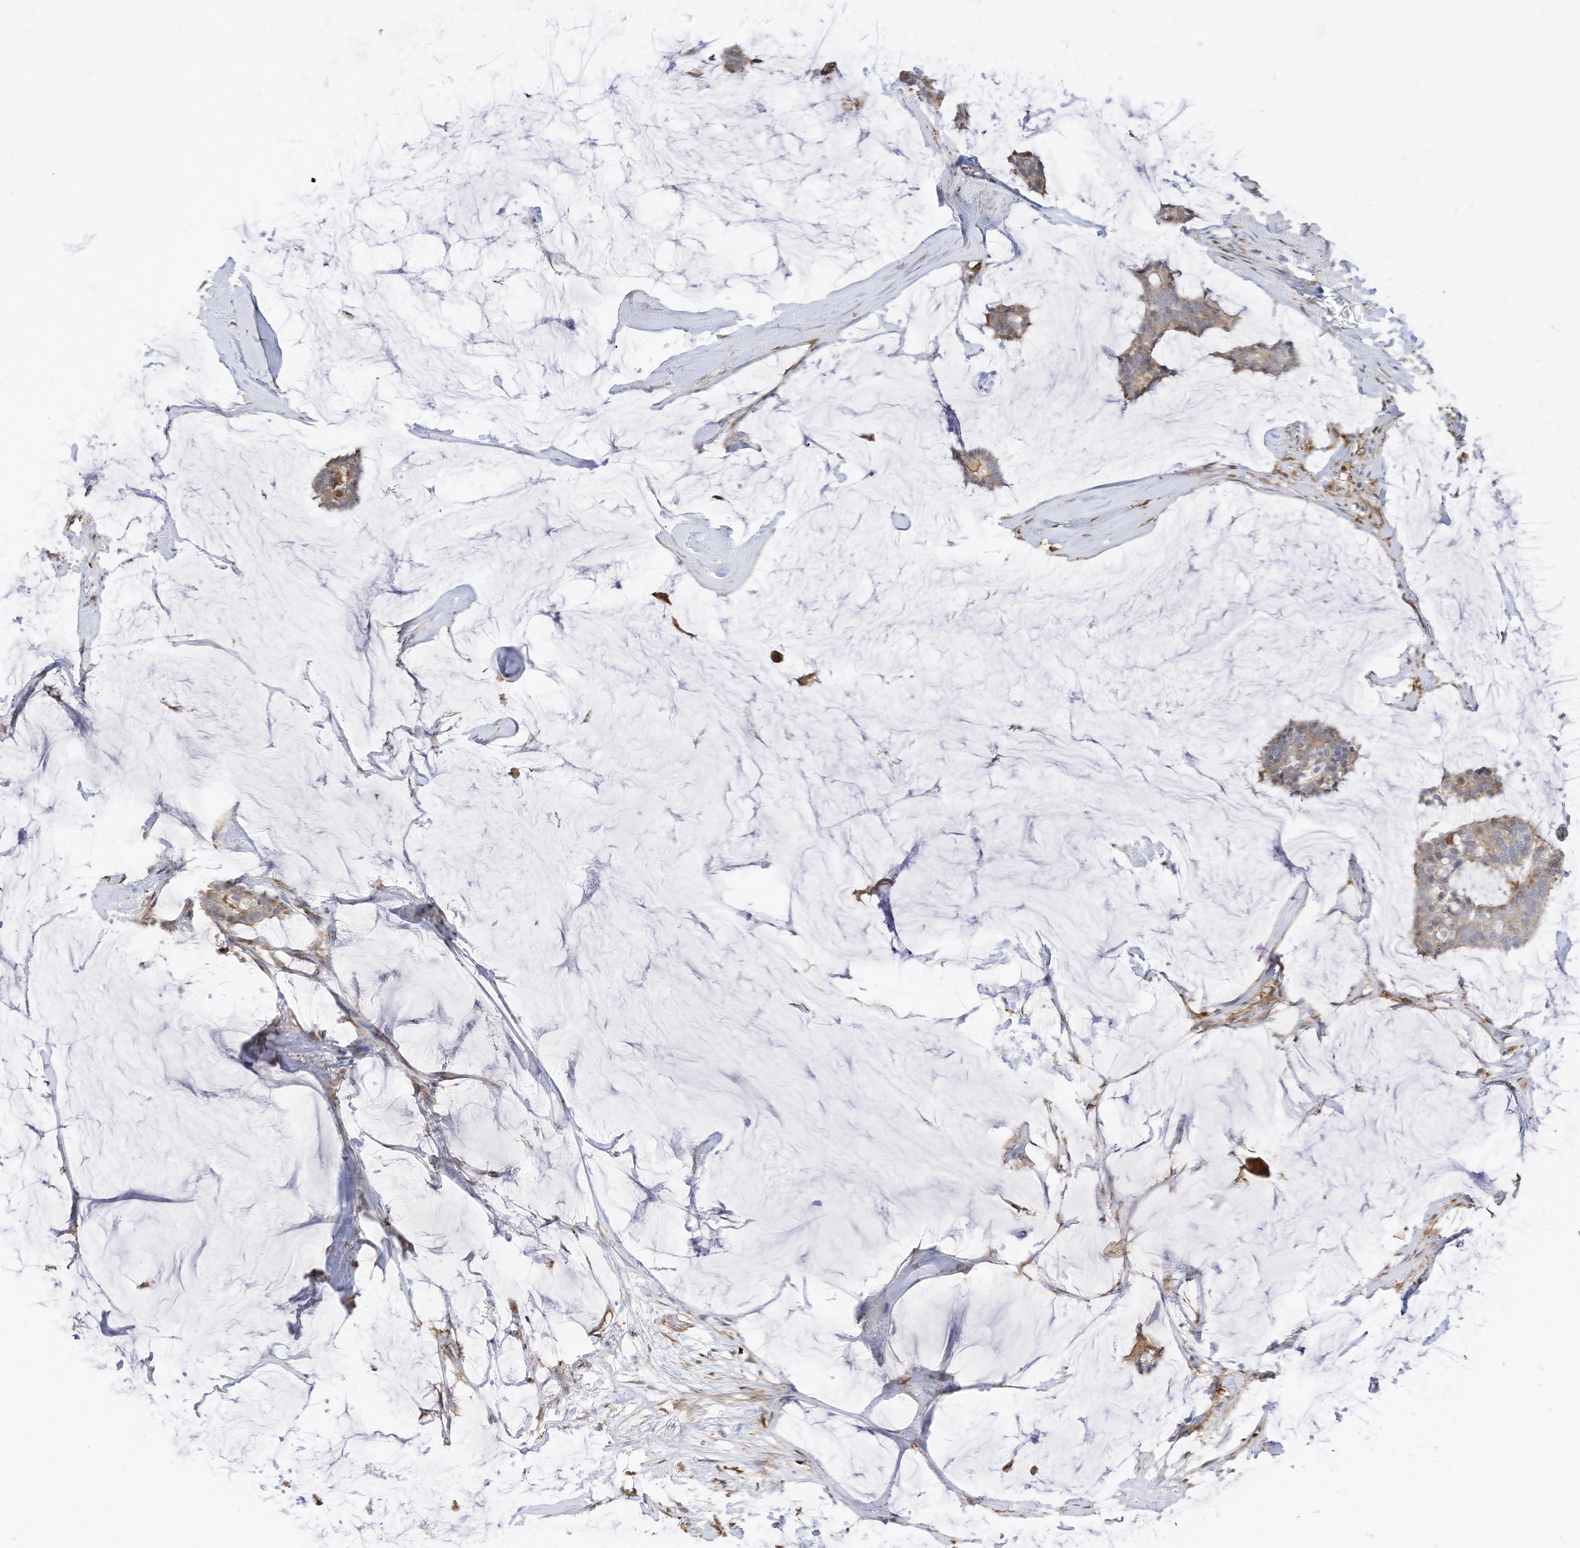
{"staining": {"intensity": "weak", "quantity": "25%-75%", "location": "cytoplasmic/membranous"}, "tissue": "breast cancer", "cell_type": "Tumor cells", "image_type": "cancer", "snomed": [{"axis": "morphology", "description": "Duct carcinoma"}, {"axis": "topography", "description": "Breast"}], "caption": "Immunohistochemical staining of intraductal carcinoma (breast) displays weak cytoplasmic/membranous protein staining in approximately 25%-75% of tumor cells. The staining was performed using DAB, with brown indicating positive protein expression. Nuclei are stained blue with hematoxylin.", "gene": "ATP13A1", "patient": {"sex": "female", "age": 93}}